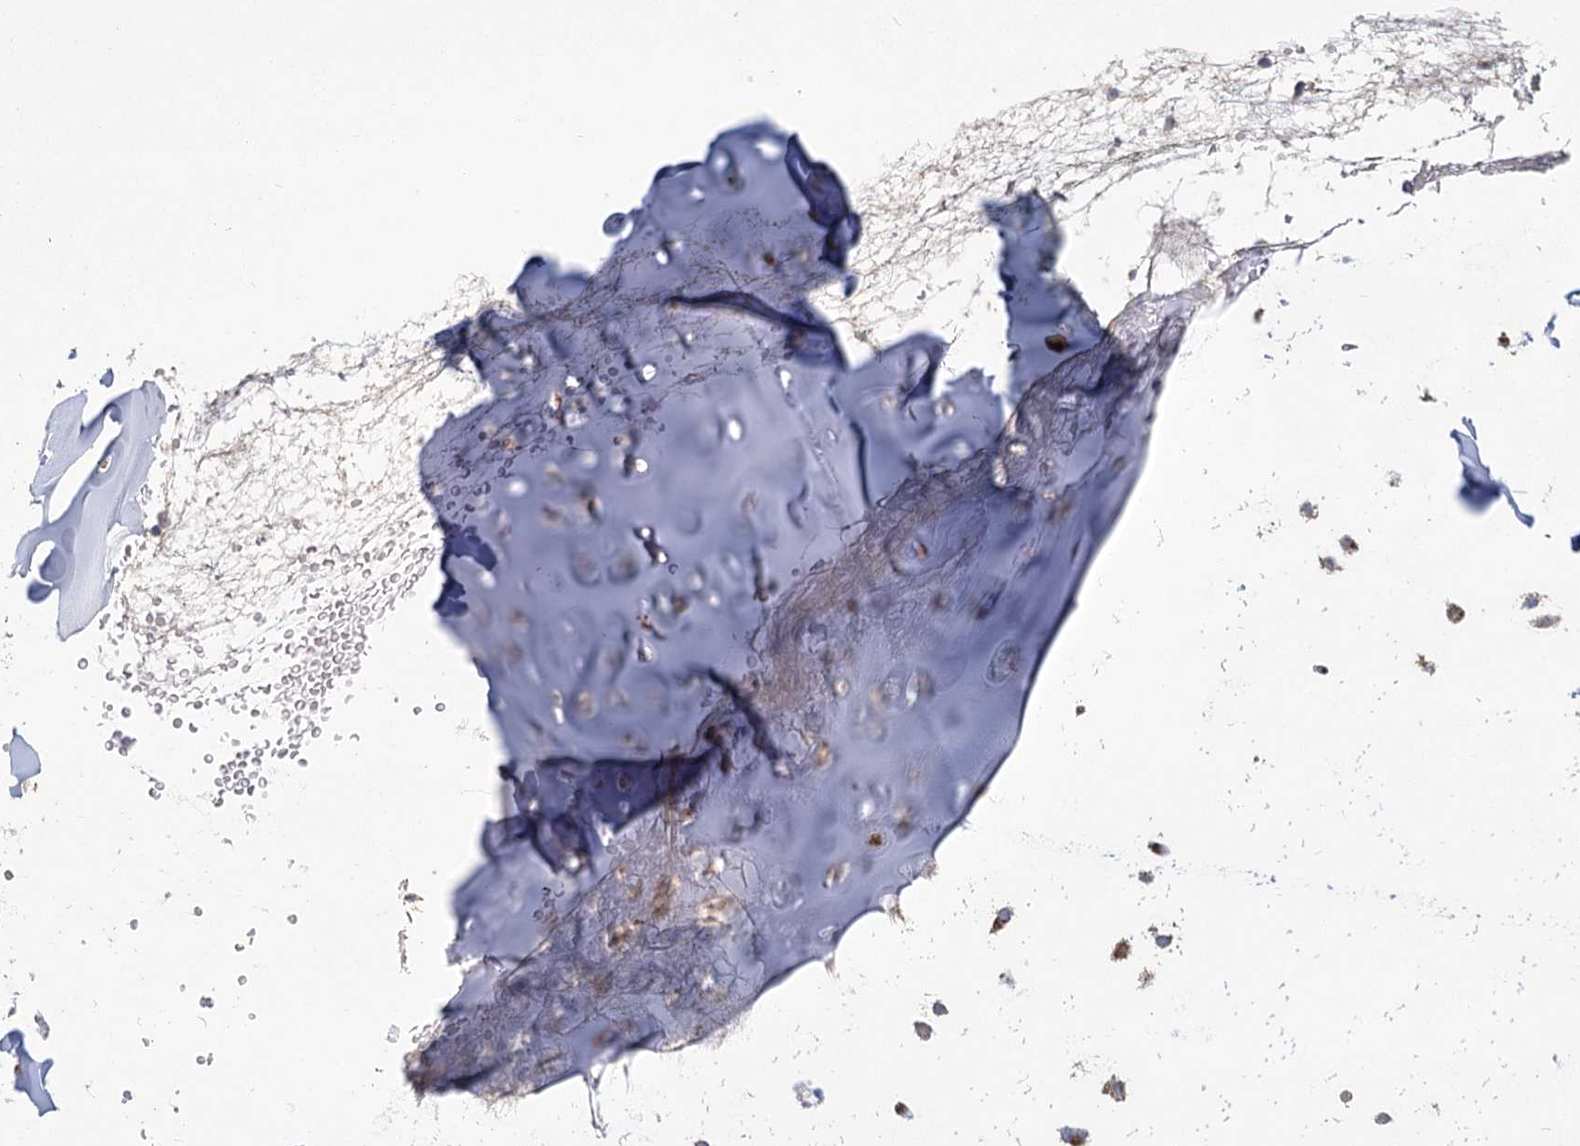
{"staining": {"intensity": "weak", "quantity": "<25%", "location": "cytoplasmic/membranous"}, "tissue": "adipose tissue", "cell_type": "Adipocytes", "image_type": "normal", "snomed": [{"axis": "morphology", "description": "Normal tissue, NOS"}, {"axis": "morphology", "description": "Basal cell carcinoma"}, {"axis": "topography", "description": "Cartilage tissue"}, {"axis": "topography", "description": "Nasopharynx"}, {"axis": "topography", "description": "Oral tissue"}], "caption": "Immunohistochemical staining of unremarkable human adipose tissue shows no significant expression in adipocytes. (Immunohistochemistry (ihc), brightfield microscopy, high magnification).", "gene": "CNTLN", "patient": {"sex": "female", "age": 77}}